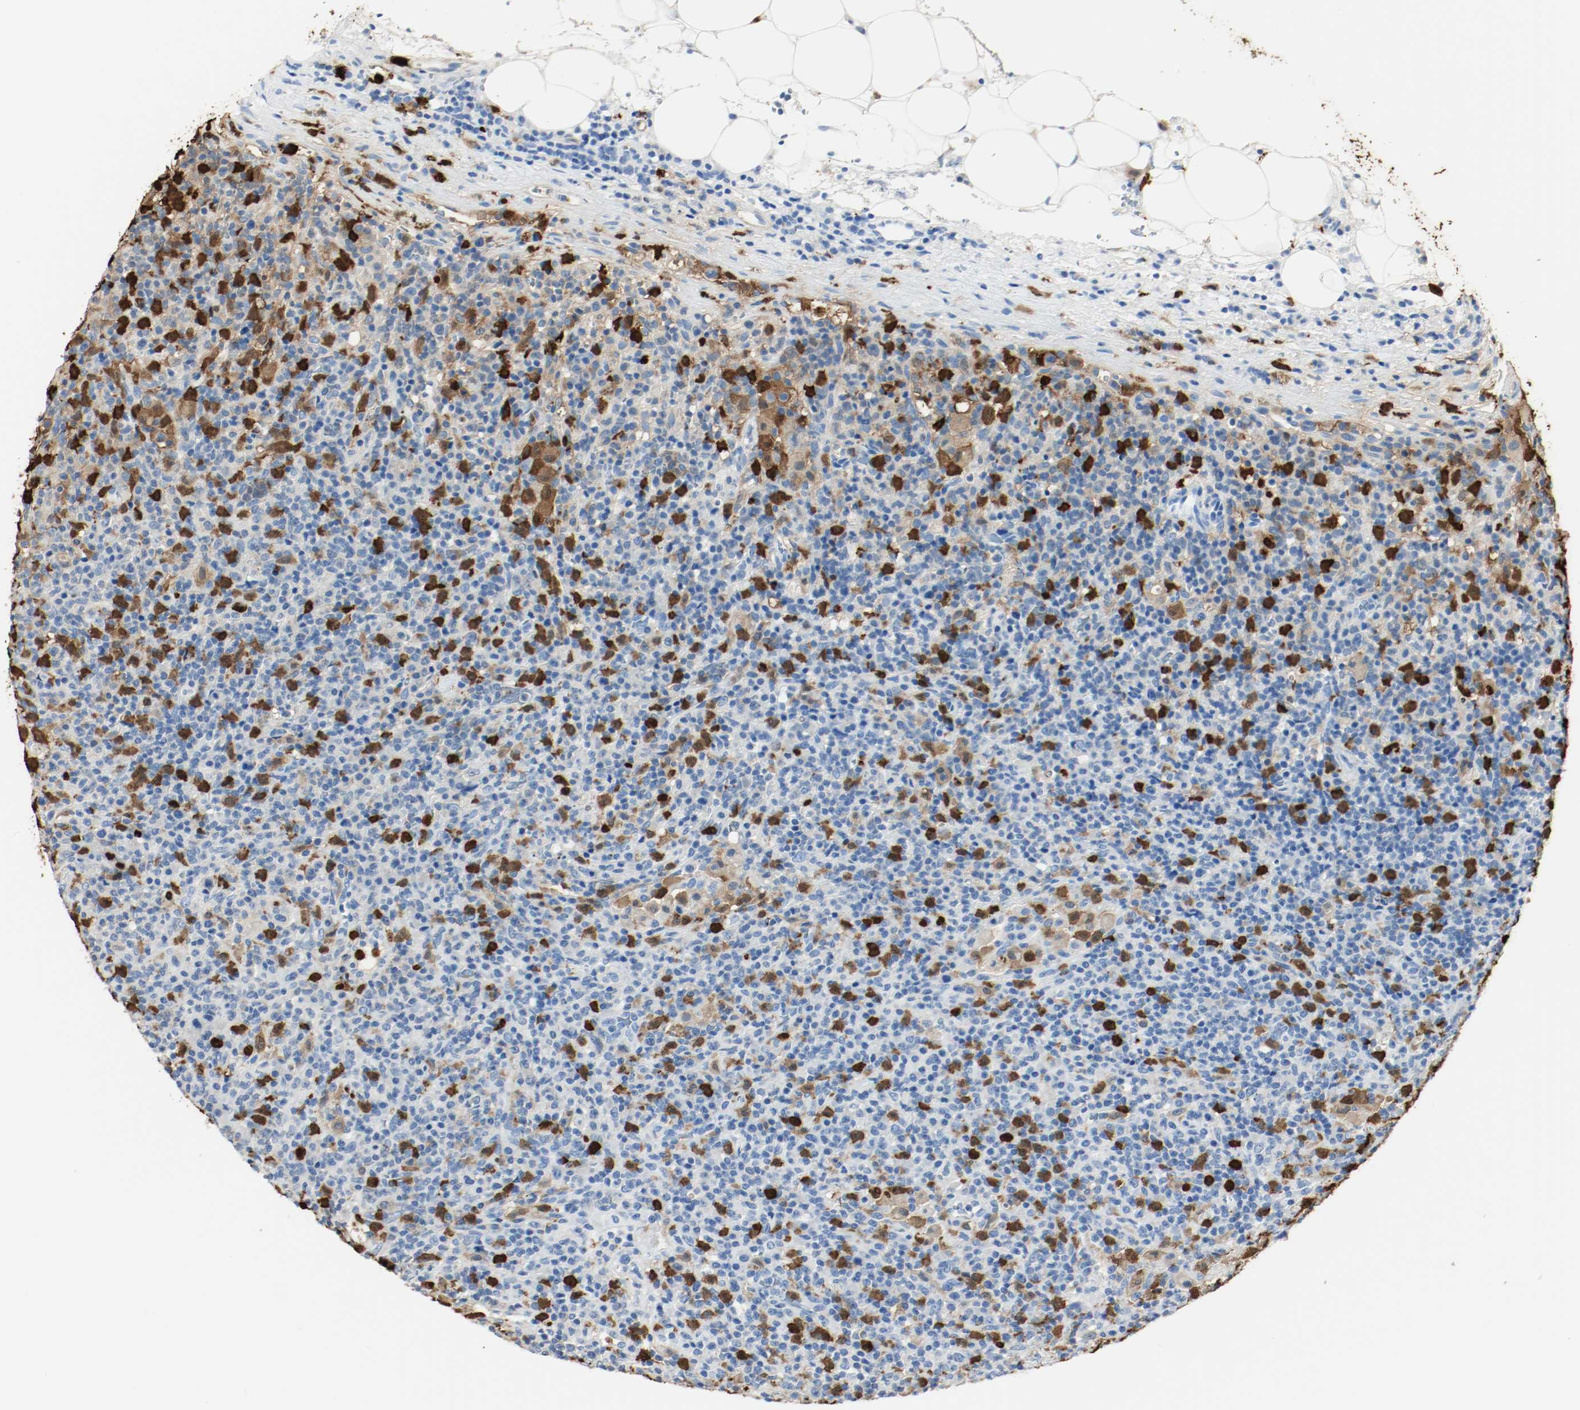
{"staining": {"intensity": "moderate", "quantity": "<25%", "location": "cytoplasmic/membranous"}, "tissue": "lymphoma", "cell_type": "Tumor cells", "image_type": "cancer", "snomed": [{"axis": "morphology", "description": "Hodgkin's disease, NOS"}, {"axis": "topography", "description": "Lymph node"}], "caption": "Human lymphoma stained for a protein (brown) displays moderate cytoplasmic/membranous positive staining in approximately <25% of tumor cells.", "gene": "S100A9", "patient": {"sex": "male", "age": 65}}